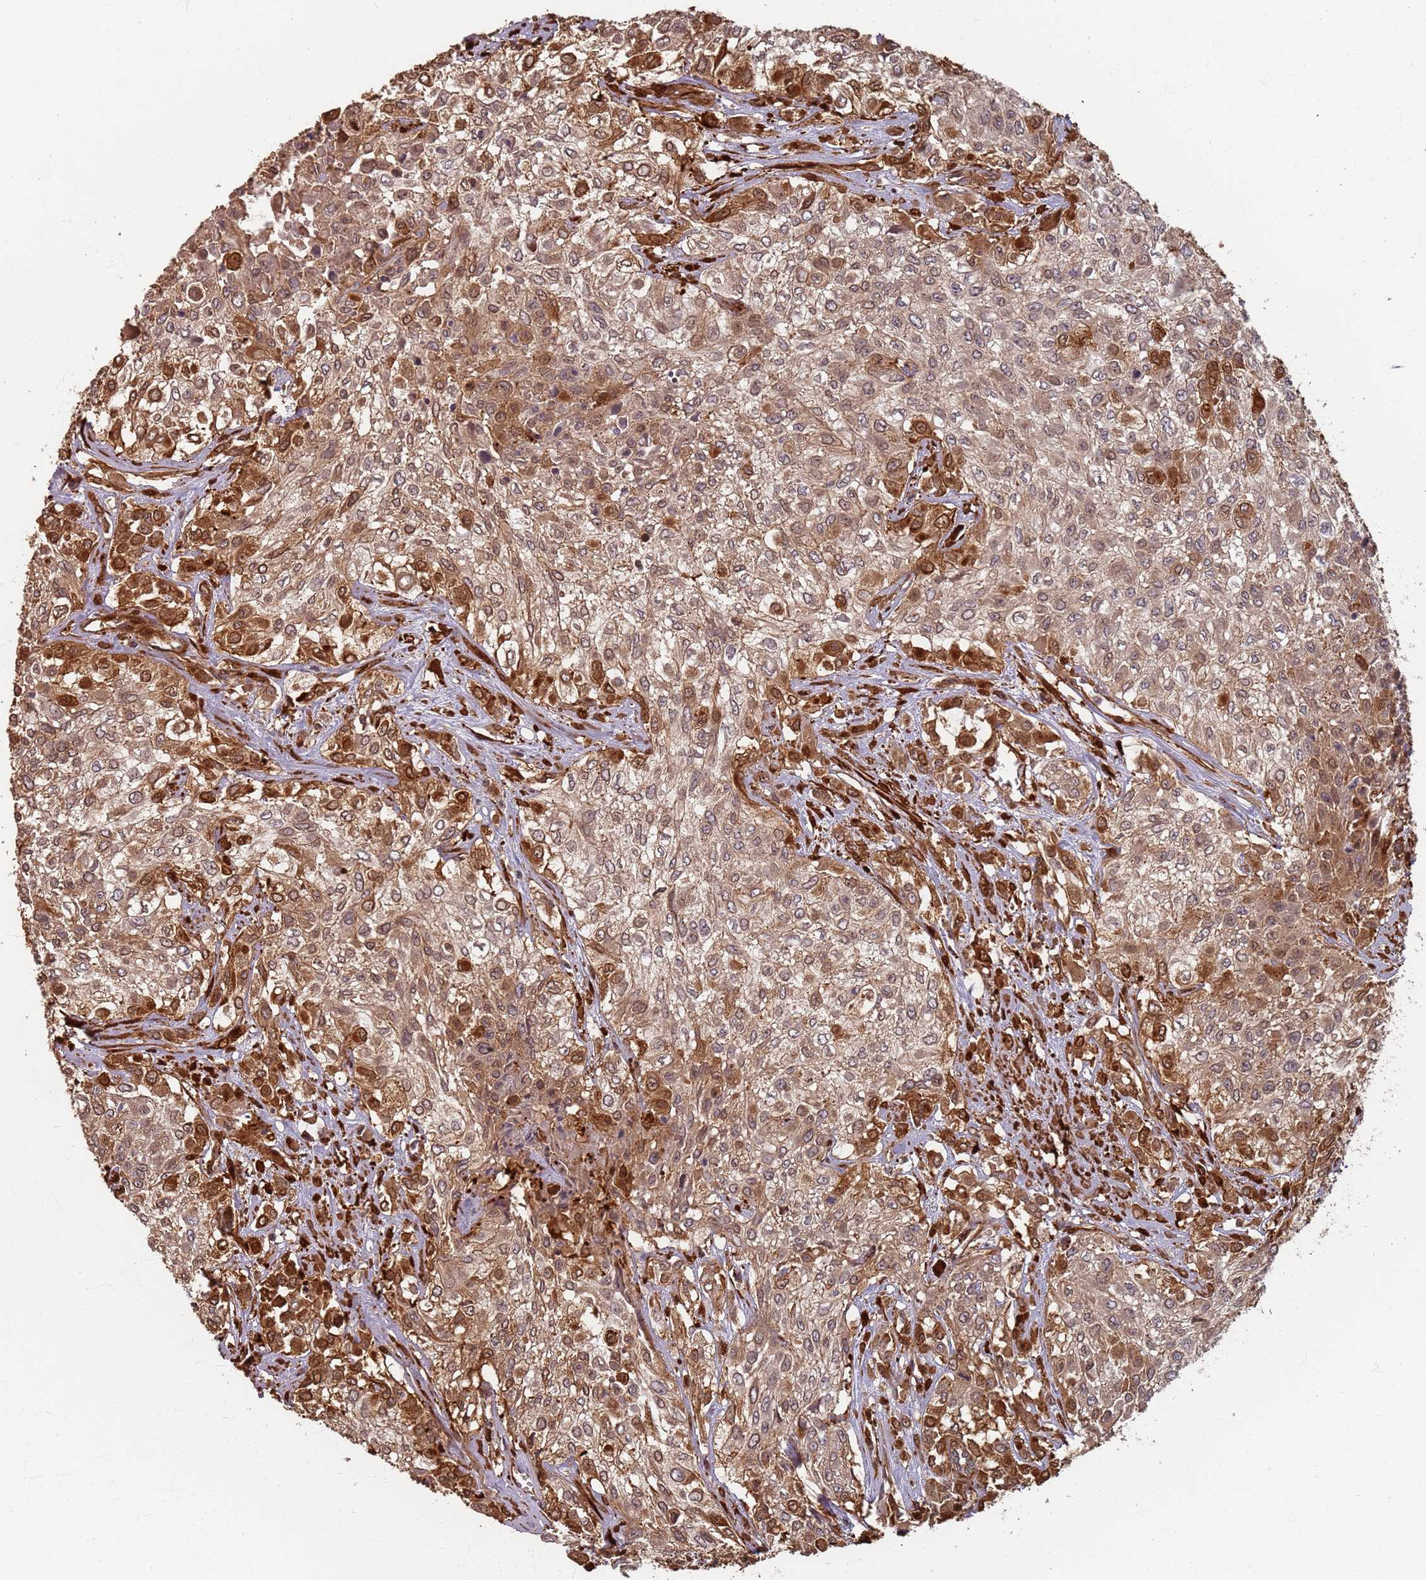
{"staining": {"intensity": "strong", "quantity": "25%-75%", "location": "cytoplasmic/membranous,nuclear"}, "tissue": "urothelial cancer", "cell_type": "Tumor cells", "image_type": "cancer", "snomed": [{"axis": "morphology", "description": "Urothelial carcinoma, High grade"}, {"axis": "topography", "description": "Urinary bladder"}], "caption": "Urothelial cancer tissue exhibits strong cytoplasmic/membranous and nuclear expression in about 25%-75% of tumor cells, visualized by immunohistochemistry. (Stains: DAB in brown, nuclei in blue, Microscopy: brightfield microscopy at high magnification).", "gene": "SDCCAG8", "patient": {"sex": "male", "age": 57}}